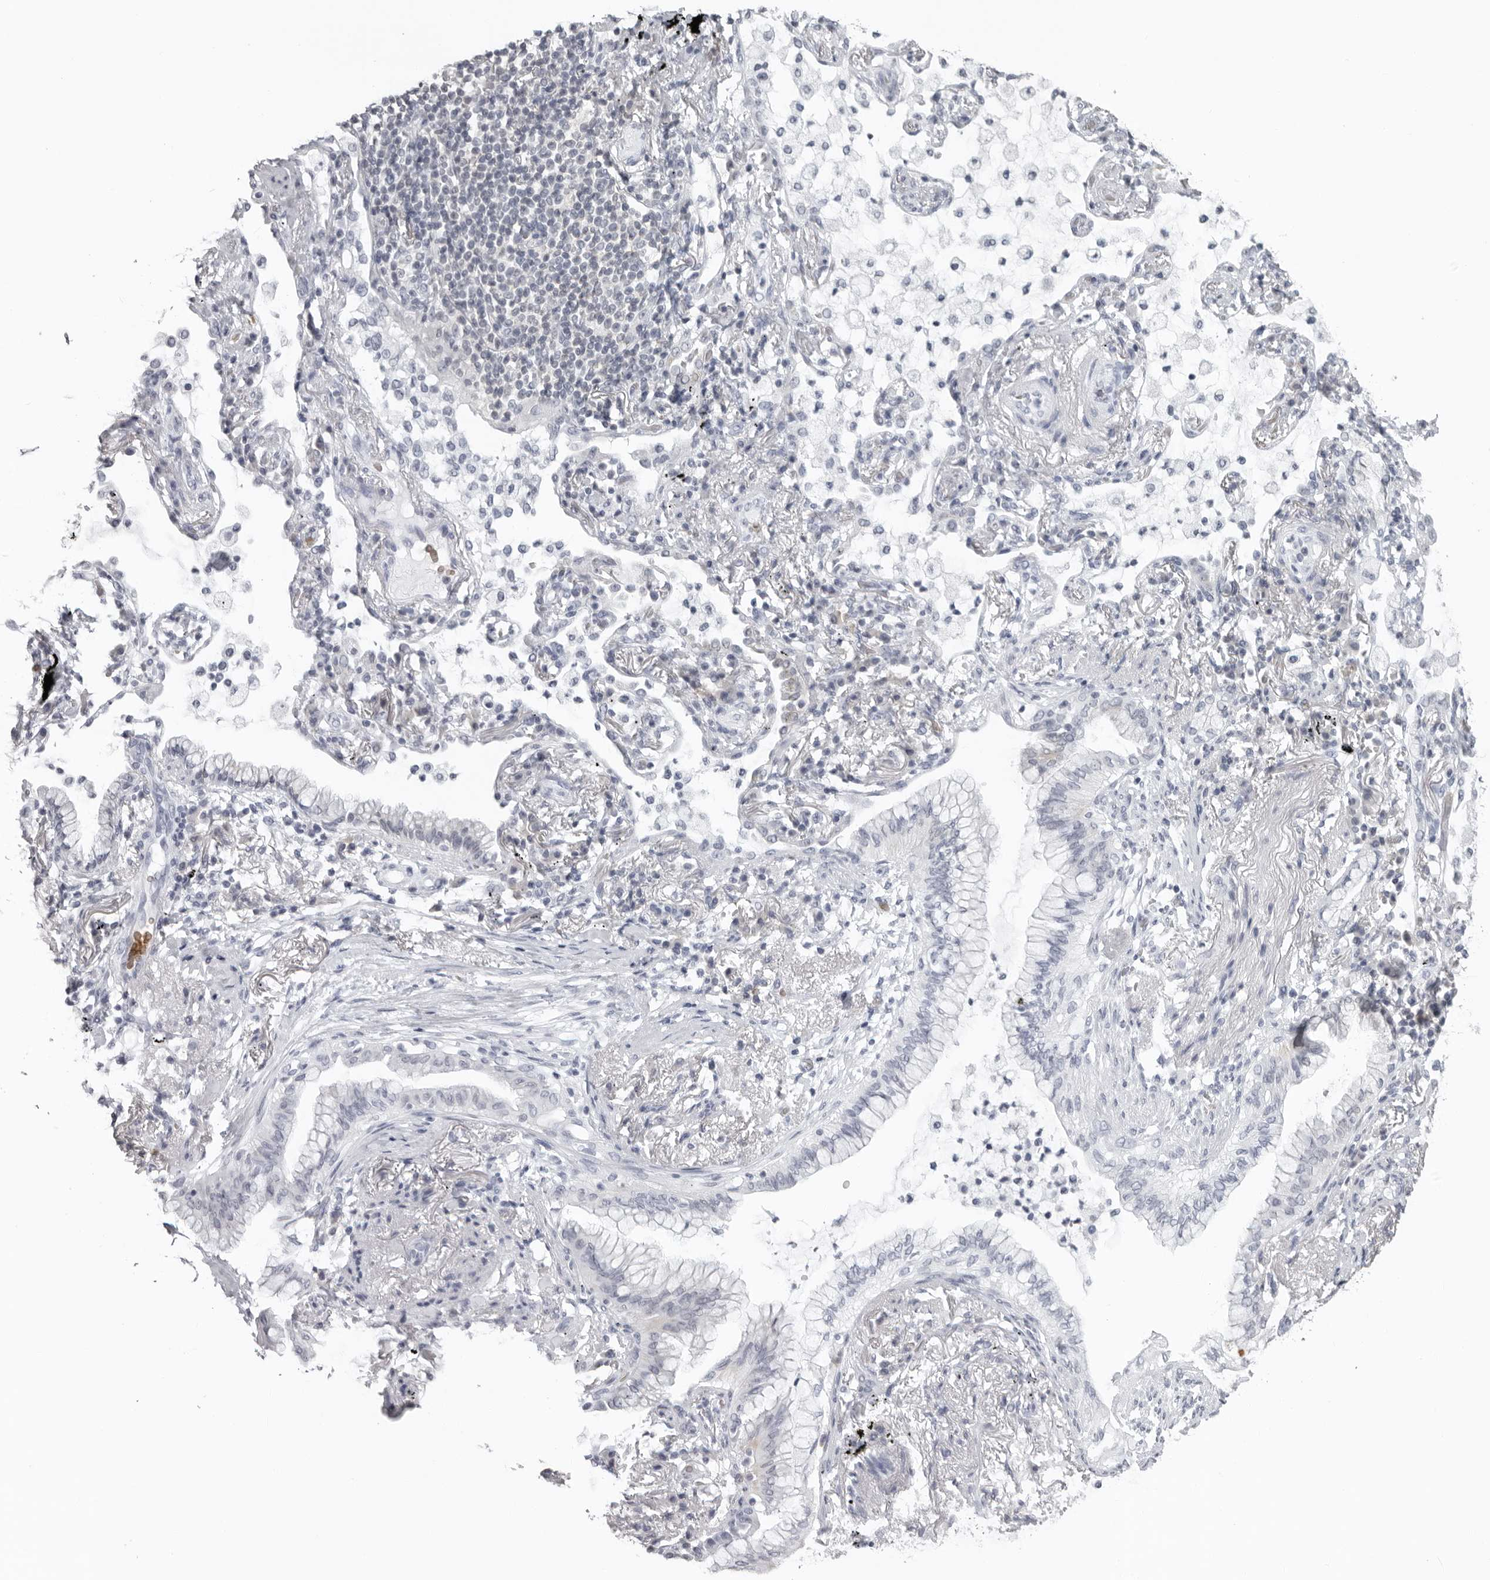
{"staining": {"intensity": "negative", "quantity": "none", "location": "none"}, "tissue": "lung cancer", "cell_type": "Tumor cells", "image_type": "cancer", "snomed": [{"axis": "morphology", "description": "Adenocarcinoma, NOS"}, {"axis": "topography", "description": "Lung"}], "caption": "Tumor cells are negative for protein expression in human adenocarcinoma (lung).", "gene": "EPB41", "patient": {"sex": "female", "age": 70}}